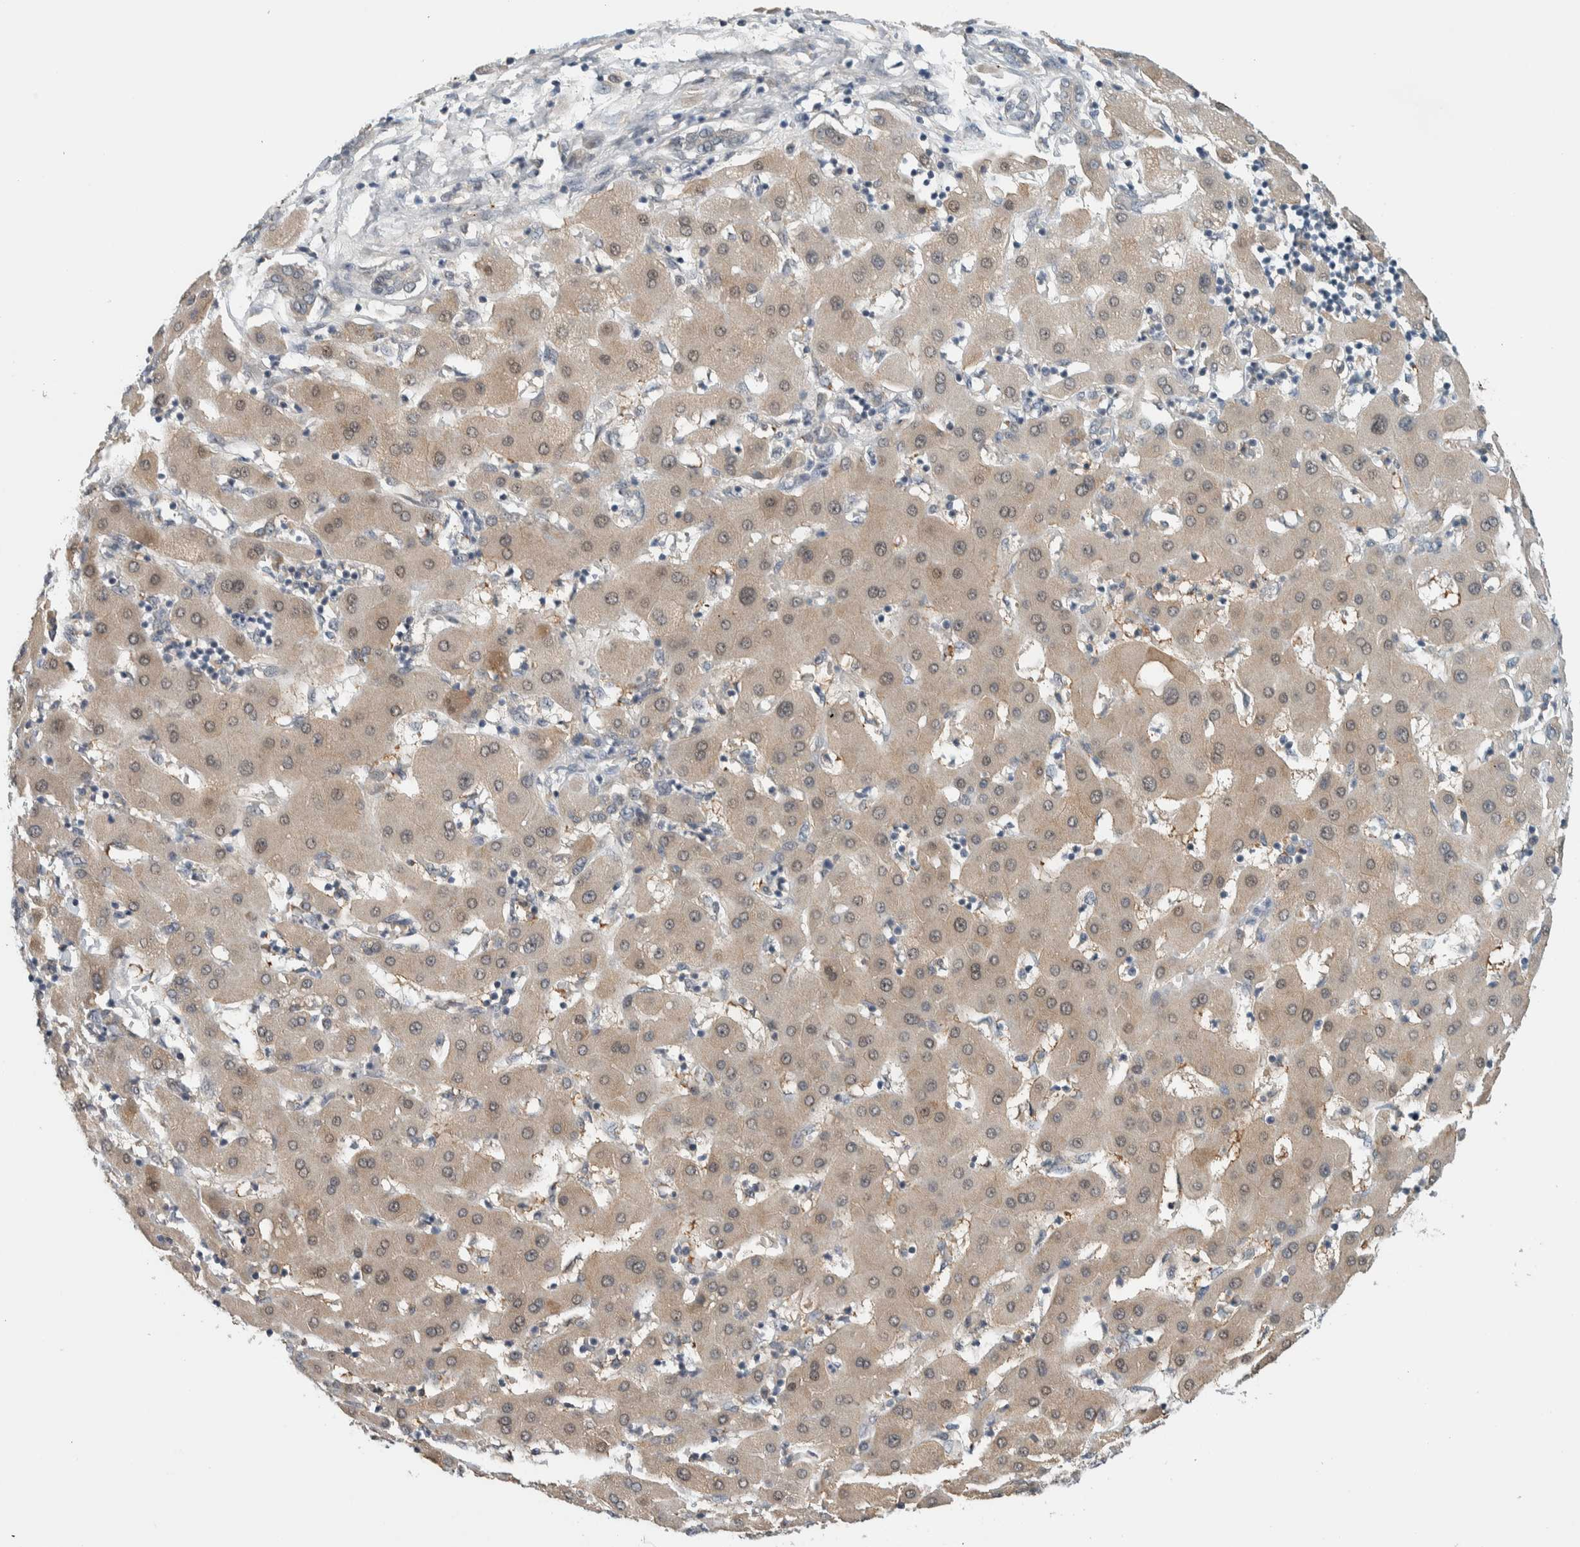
{"staining": {"intensity": "weak", "quantity": ">75%", "location": "cytoplasmic/membranous,nuclear"}, "tissue": "liver cancer", "cell_type": "Tumor cells", "image_type": "cancer", "snomed": [{"axis": "morphology", "description": "Carcinoma, Hepatocellular, NOS"}, {"axis": "topography", "description": "Liver"}], "caption": "Liver hepatocellular carcinoma stained for a protein reveals weak cytoplasmic/membranous and nuclear positivity in tumor cells.", "gene": "MPRIP", "patient": {"sex": "male", "age": 65}}